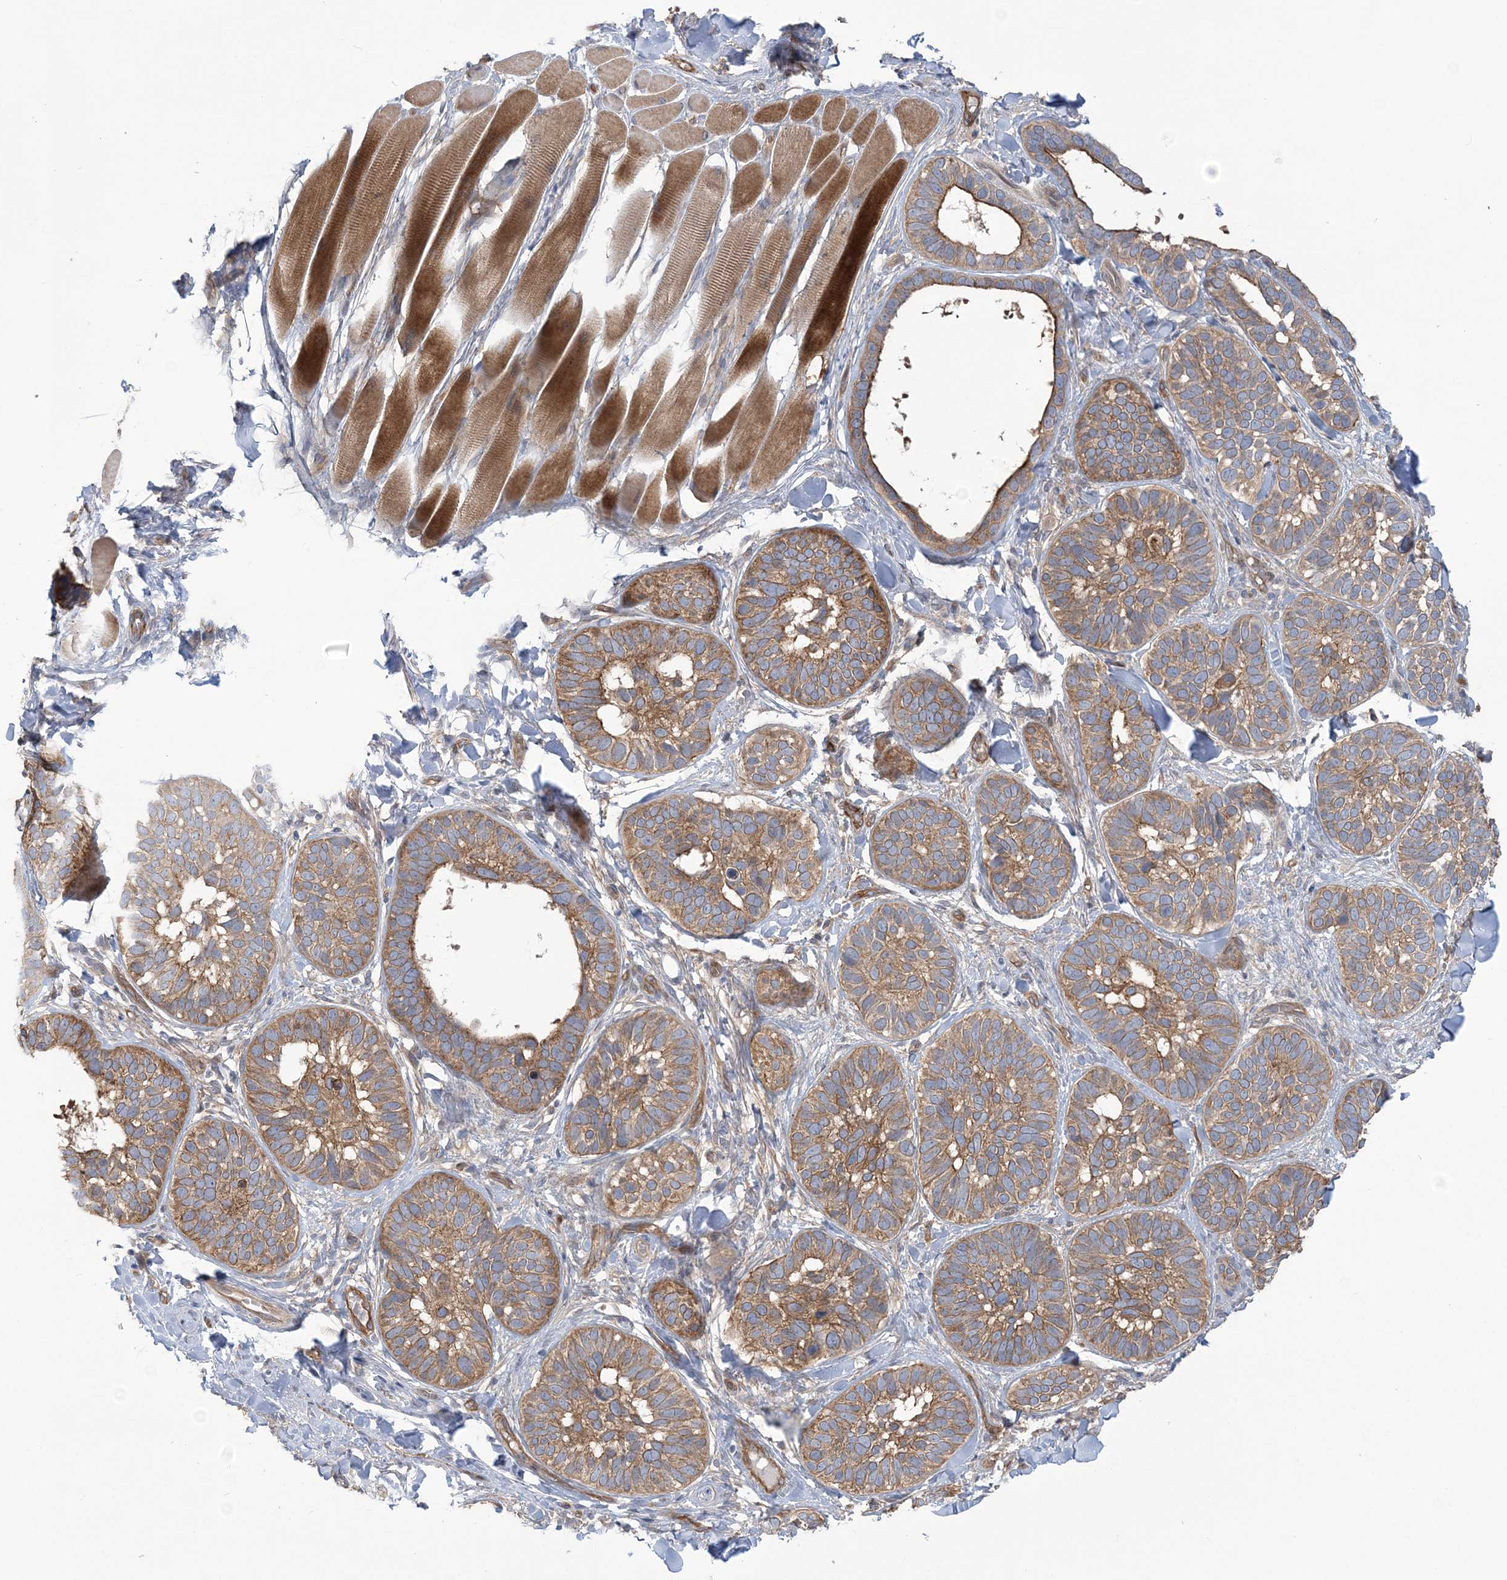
{"staining": {"intensity": "moderate", "quantity": ">75%", "location": "cytoplasmic/membranous"}, "tissue": "skin cancer", "cell_type": "Tumor cells", "image_type": "cancer", "snomed": [{"axis": "morphology", "description": "Basal cell carcinoma"}, {"axis": "topography", "description": "Skin"}], "caption": "A medium amount of moderate cytoplasmic/membranous staining is identified in approximately >75% of tumor cells in basal cell carcinoma (skin) tissue.", "gene": "RAI14", "patient": {"sex": "male", "age": 62}}